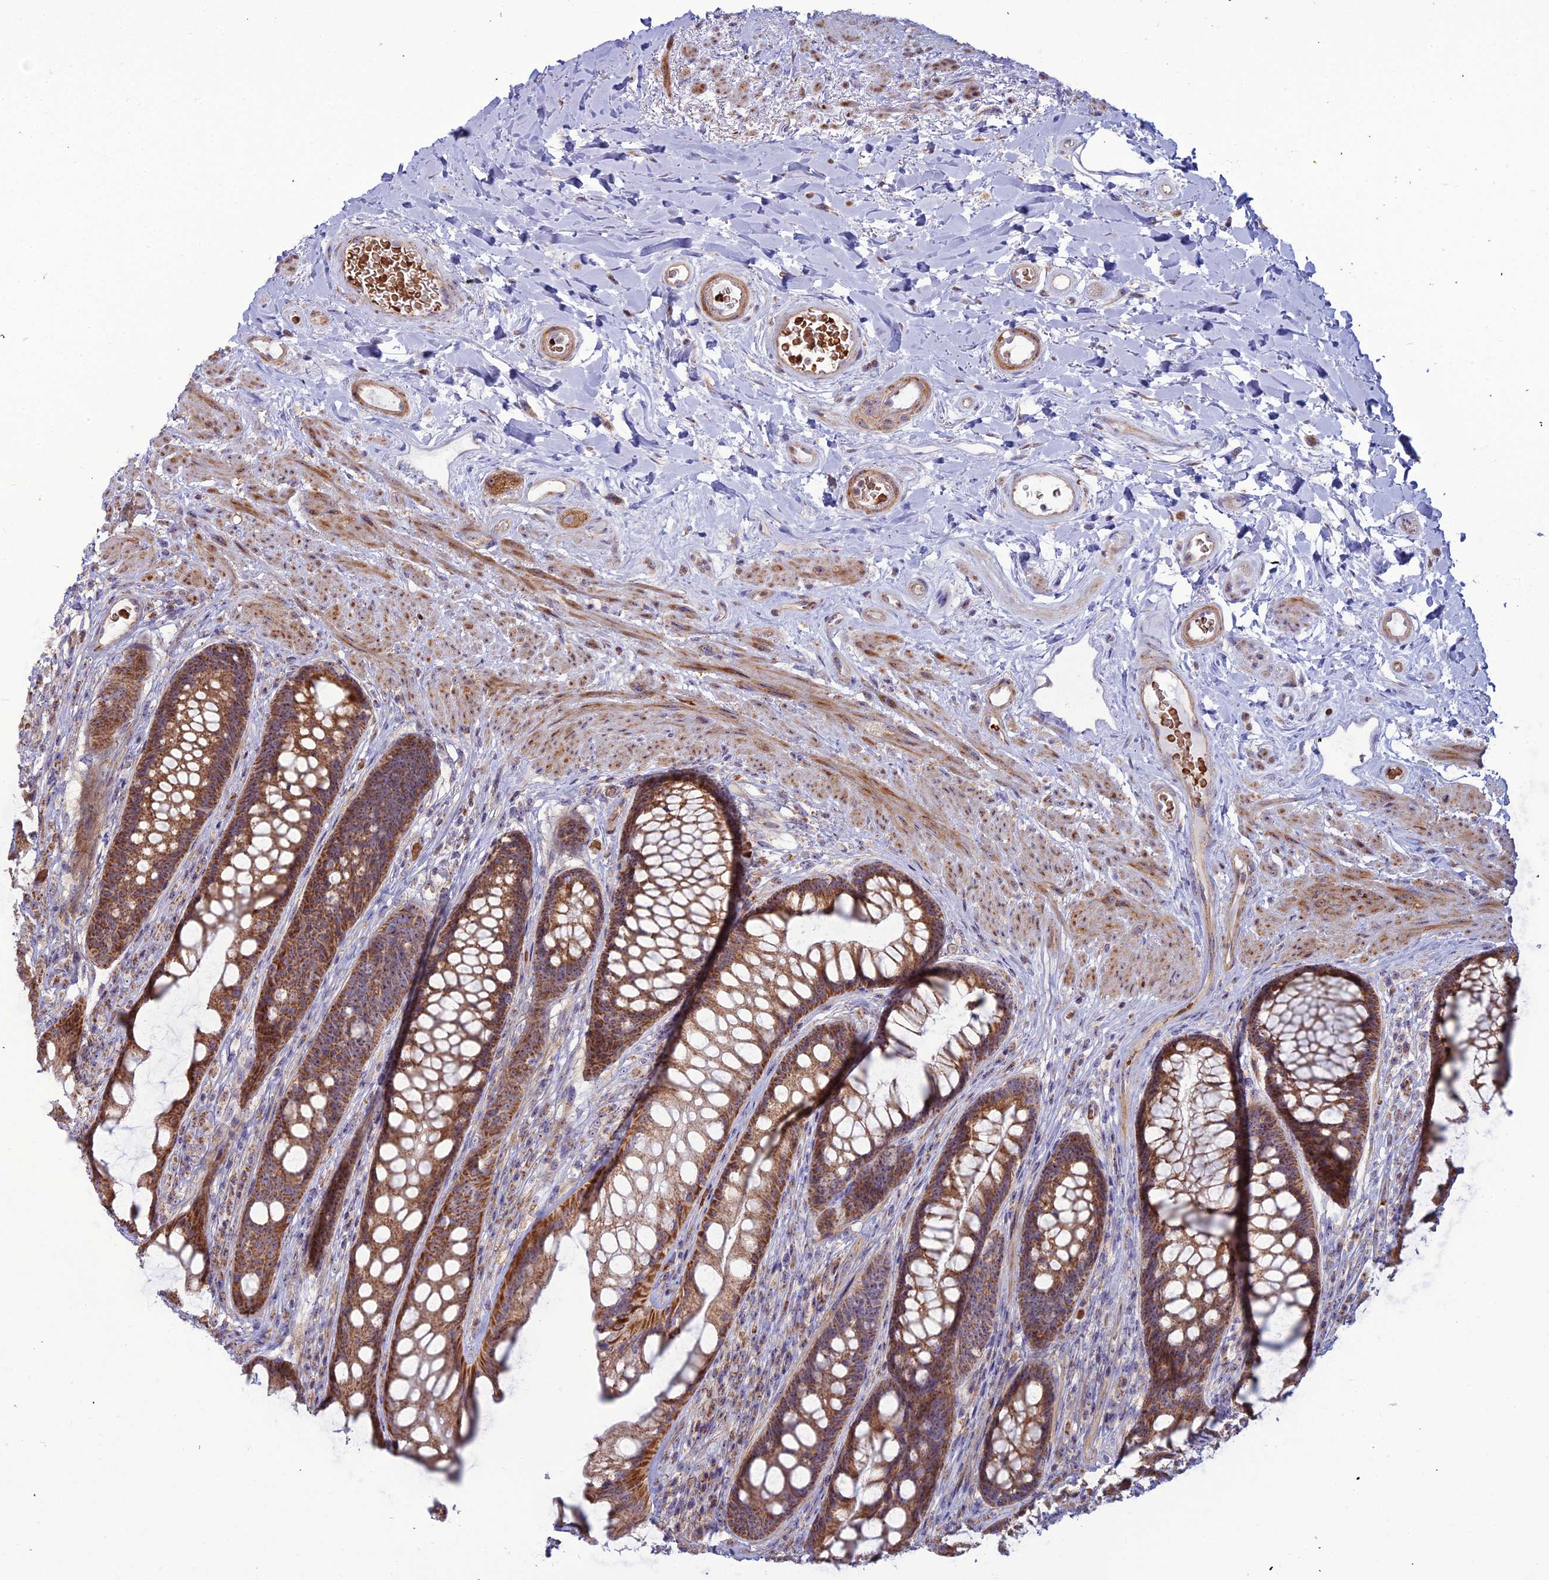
{"staining": {"intensity": "strong", "quantity": ">75%", "location": "cytoplasmic/membranous"}, "tissue": "rectum", "cell_type": "Glandular cells", "image_type": "normal", "snomed": [{"axis": "morphology", "description": "Normal tissue, NOS"}, {"axis": "topography", "description": "Rectum"}], "caption": "Glandular cells reveal strong cytoplasmic/membranous staining in approximately >75% of cells in benign rectum.", "gene": "SLC35F4", "patient": {"sex": "male", "age": 74}}